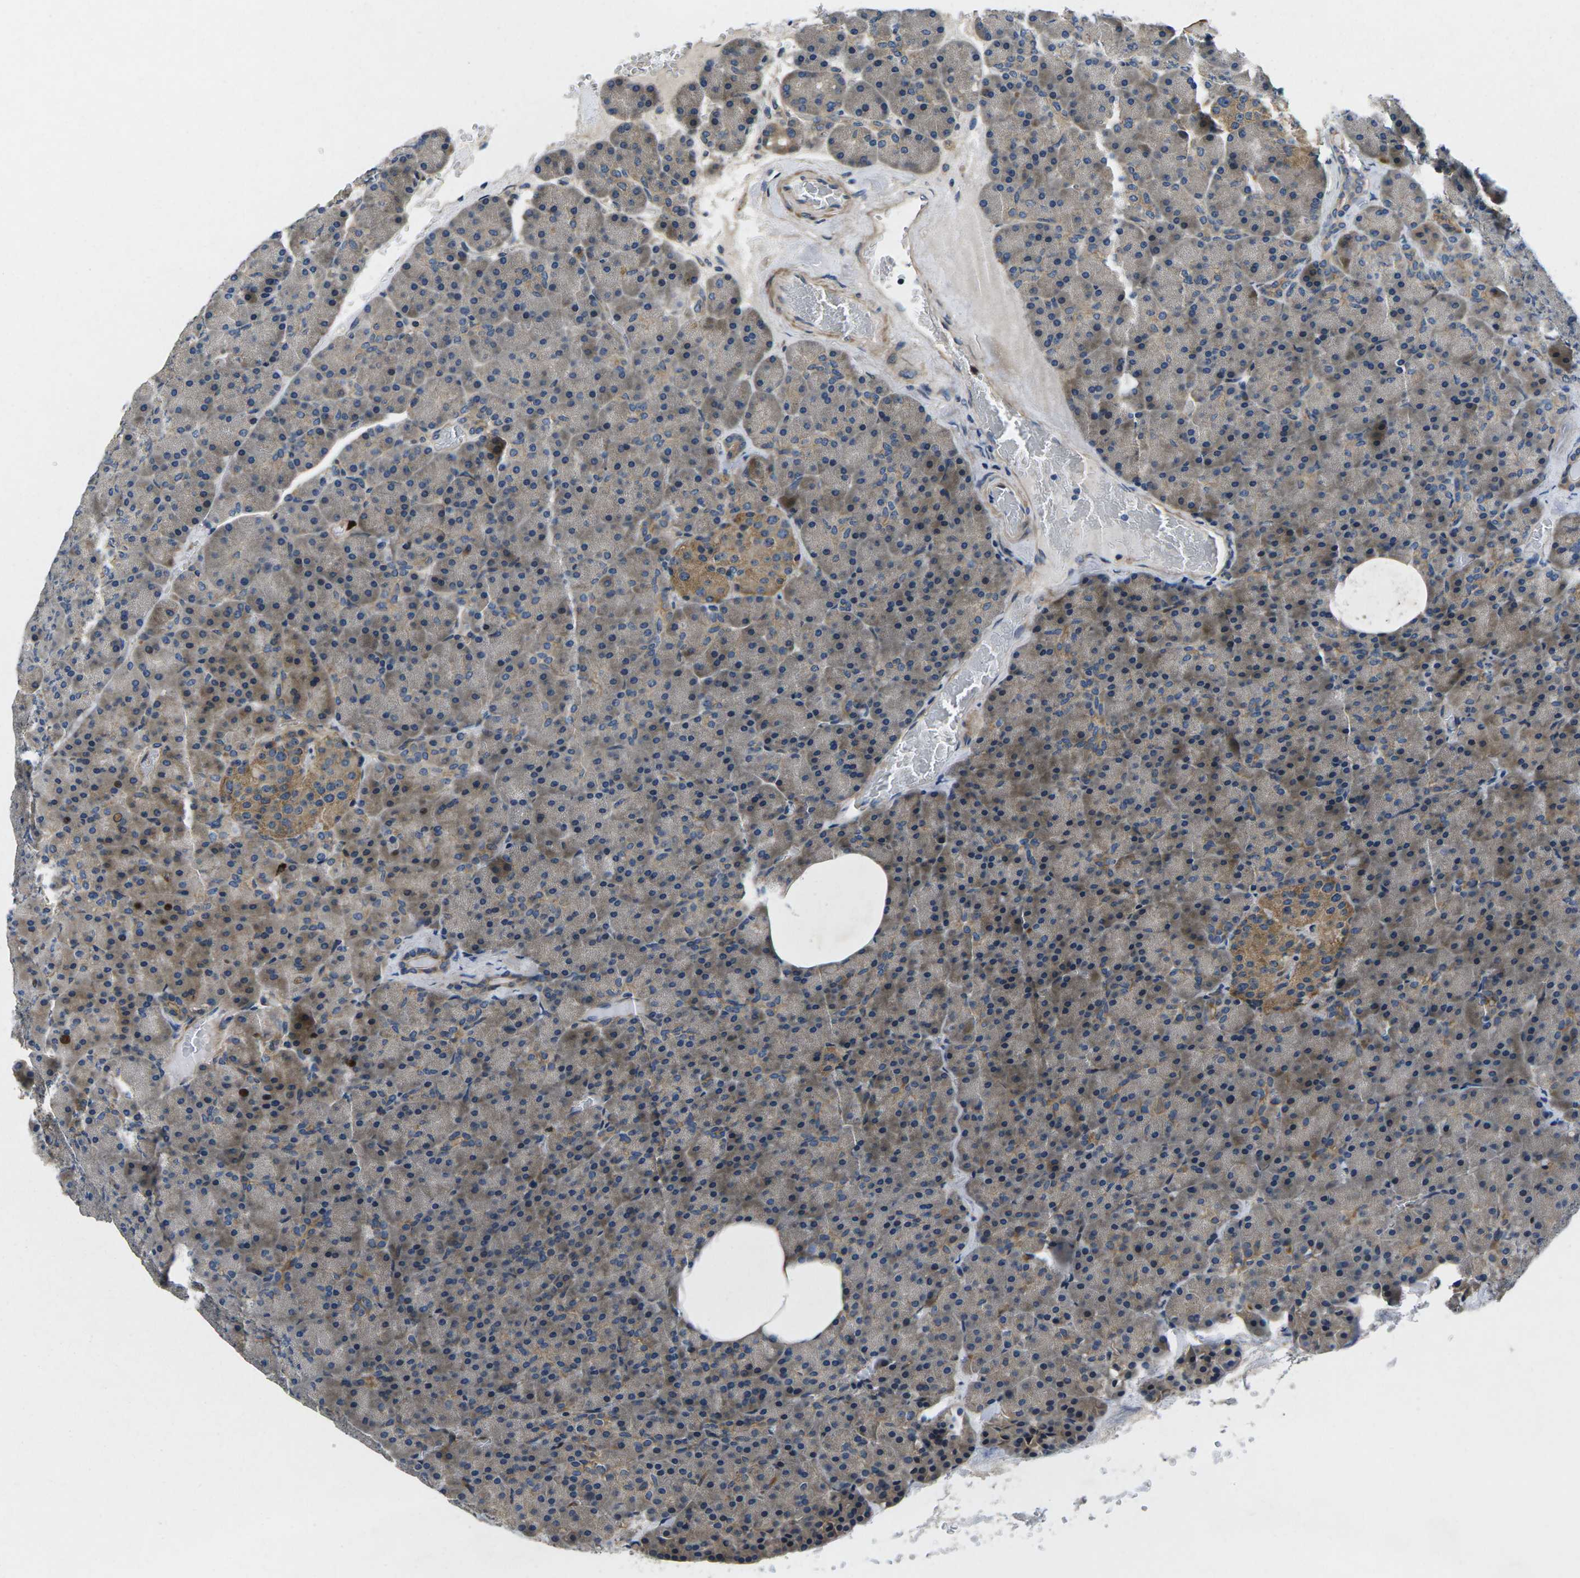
{"staining": {"intensity": "moderate", "quantity": "25%-75%", "location": "cytoplasmic/membranous"}, "tissue": "pancreas", "cell_type": "Exocrine glandular cells", "image_type": "normal", "snomed": [{"axis": "morphology", "description": "Normal tissue, NOS"}, {"axis": "topography", "description": "Pancreas"}], "caption": "A medium amount of moderate cytoplasmic/membranous staining is present in approximately 25%-75% of exocrine glandular cells in unremarkable pancreas.", "gene": "PLCE1", "patient": {"sex": "female", "age": 35}}